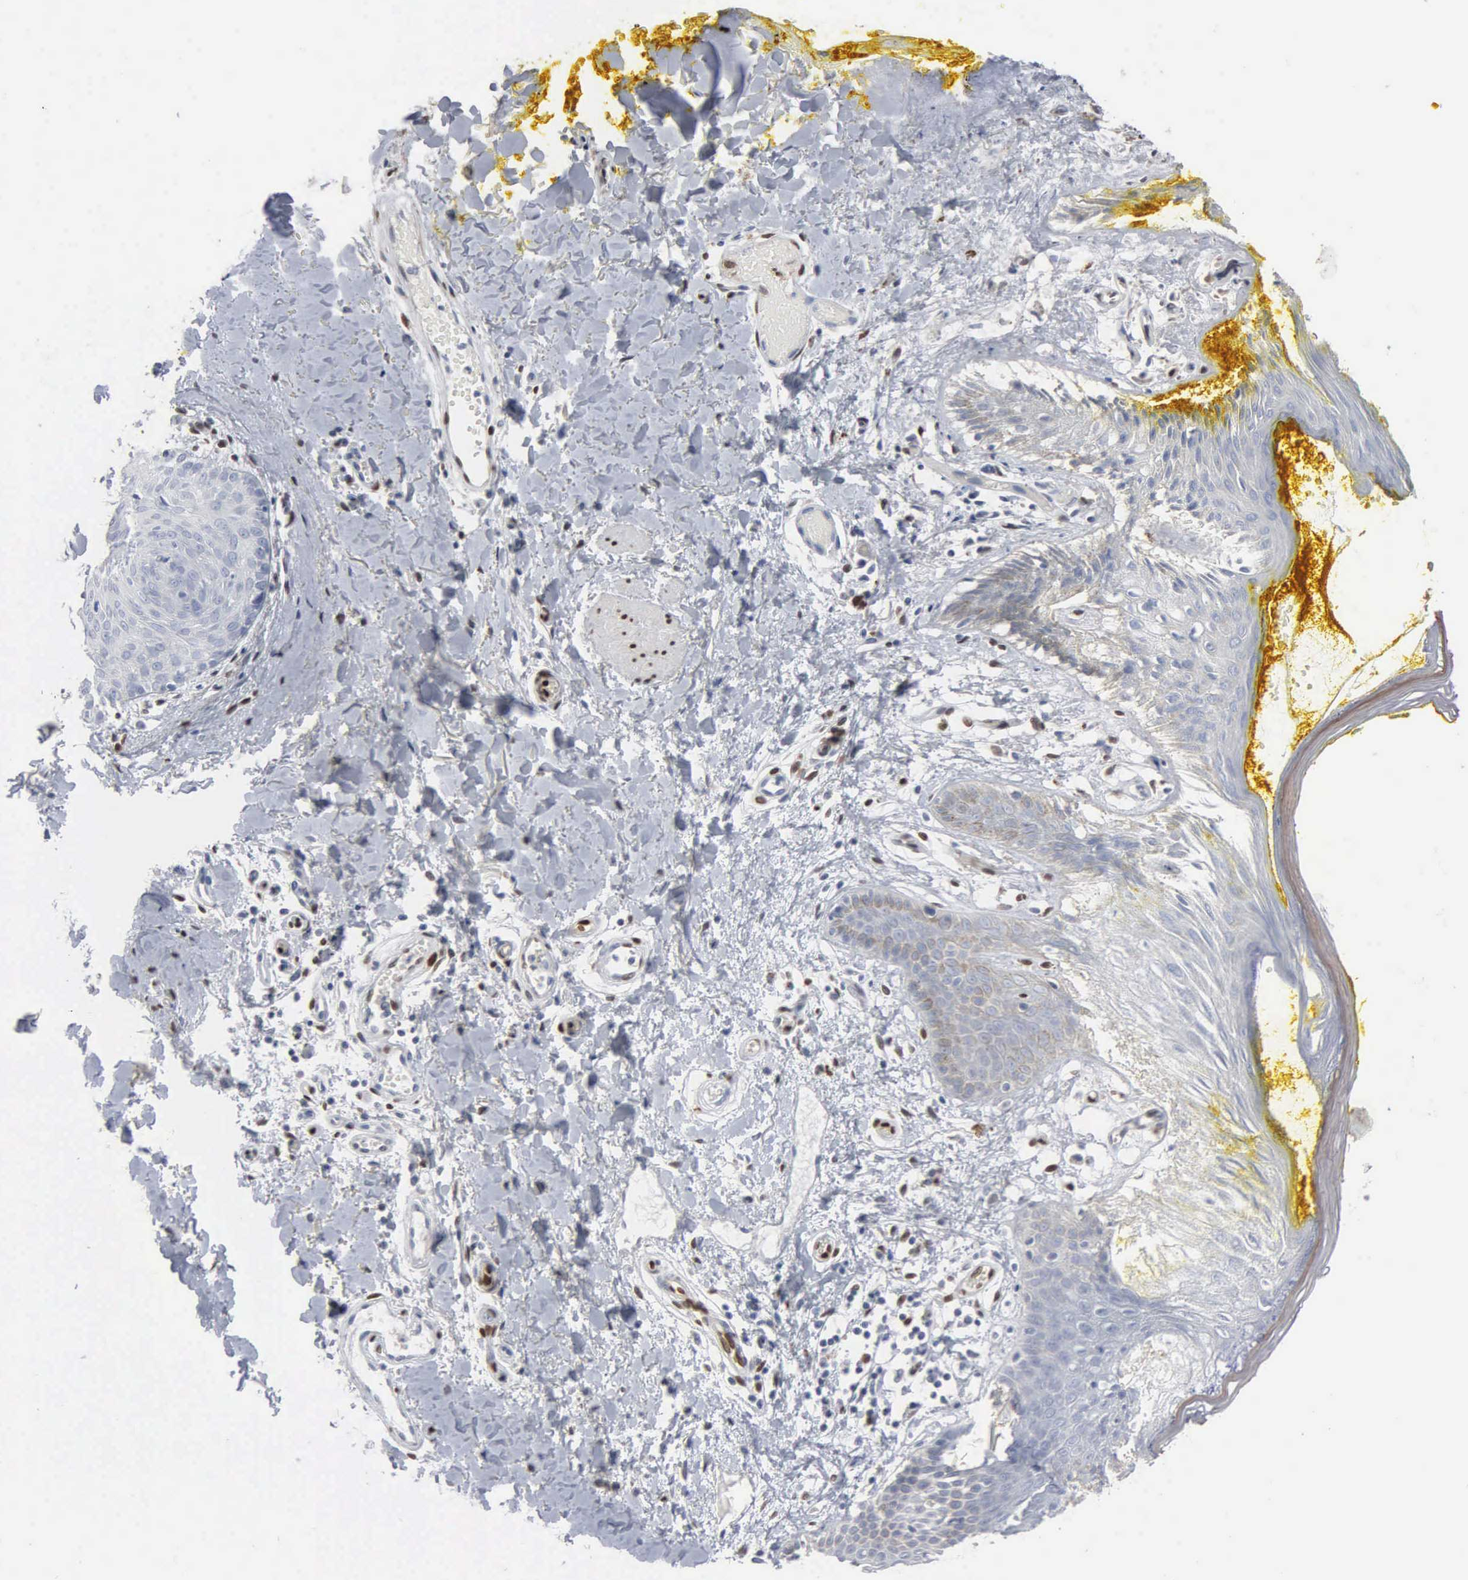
{"staining": {"intensity": "negative", "quantity": "none", "location": "none"}, "tissue": "skin", "cell_type": "Epidermal cells", "image_type": "normal", "snomed": [{"axis": "morphology", "description": "Normal tissue, NOS"}, {"axis": "topography", "description": "Skin"}, {"axis": "topography", "description": "Anal"}], "caption": "IHC of normal human skin exhibits no positivity in epidermal cells.", "gene": "FGF2", "patient": {"sex": "male", "age": 61}}